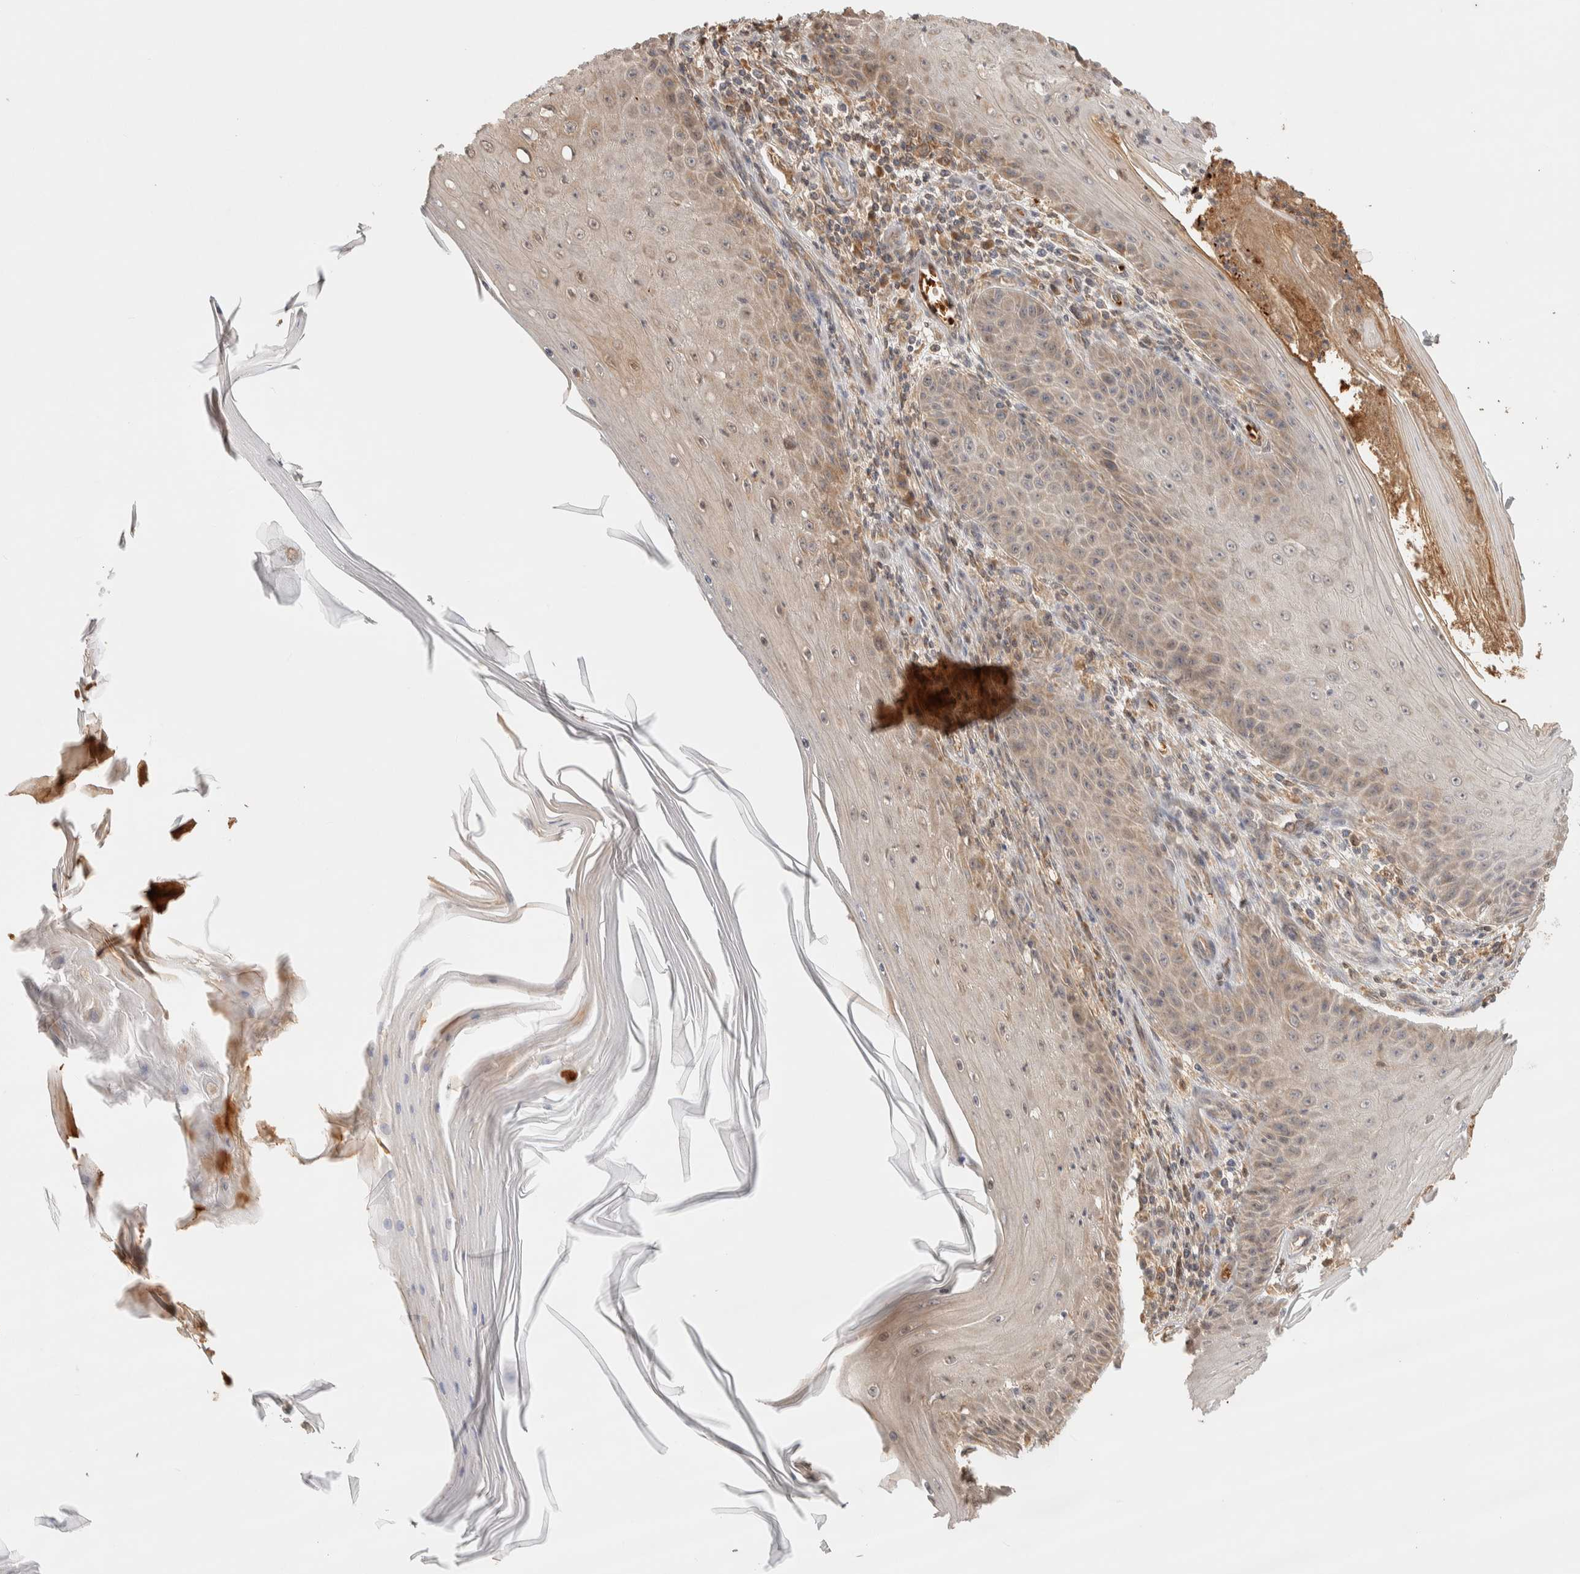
{"staining": {"intensity": "moderate", "quantity": "25%-75%", "location": "cytoplasmic/membranous"}, "tissue": "skin cancer", "cell_type": "Tumor cells", "image_type": "cancer", "snomed": [{"axis": "morphology", "description": "Squamous cell carcinoma, NOS"}, {"axis": "topography", "description": "Skin"}], "caption": "Immunohistochemical staining of squamous cell carcinoma (skin) exhibits moderate cytoplasmic/membranous protein staining in about 25%-75% of tumor cells.", "gene": "TTI2", "patient": {"sex": "female", "age": 73}}